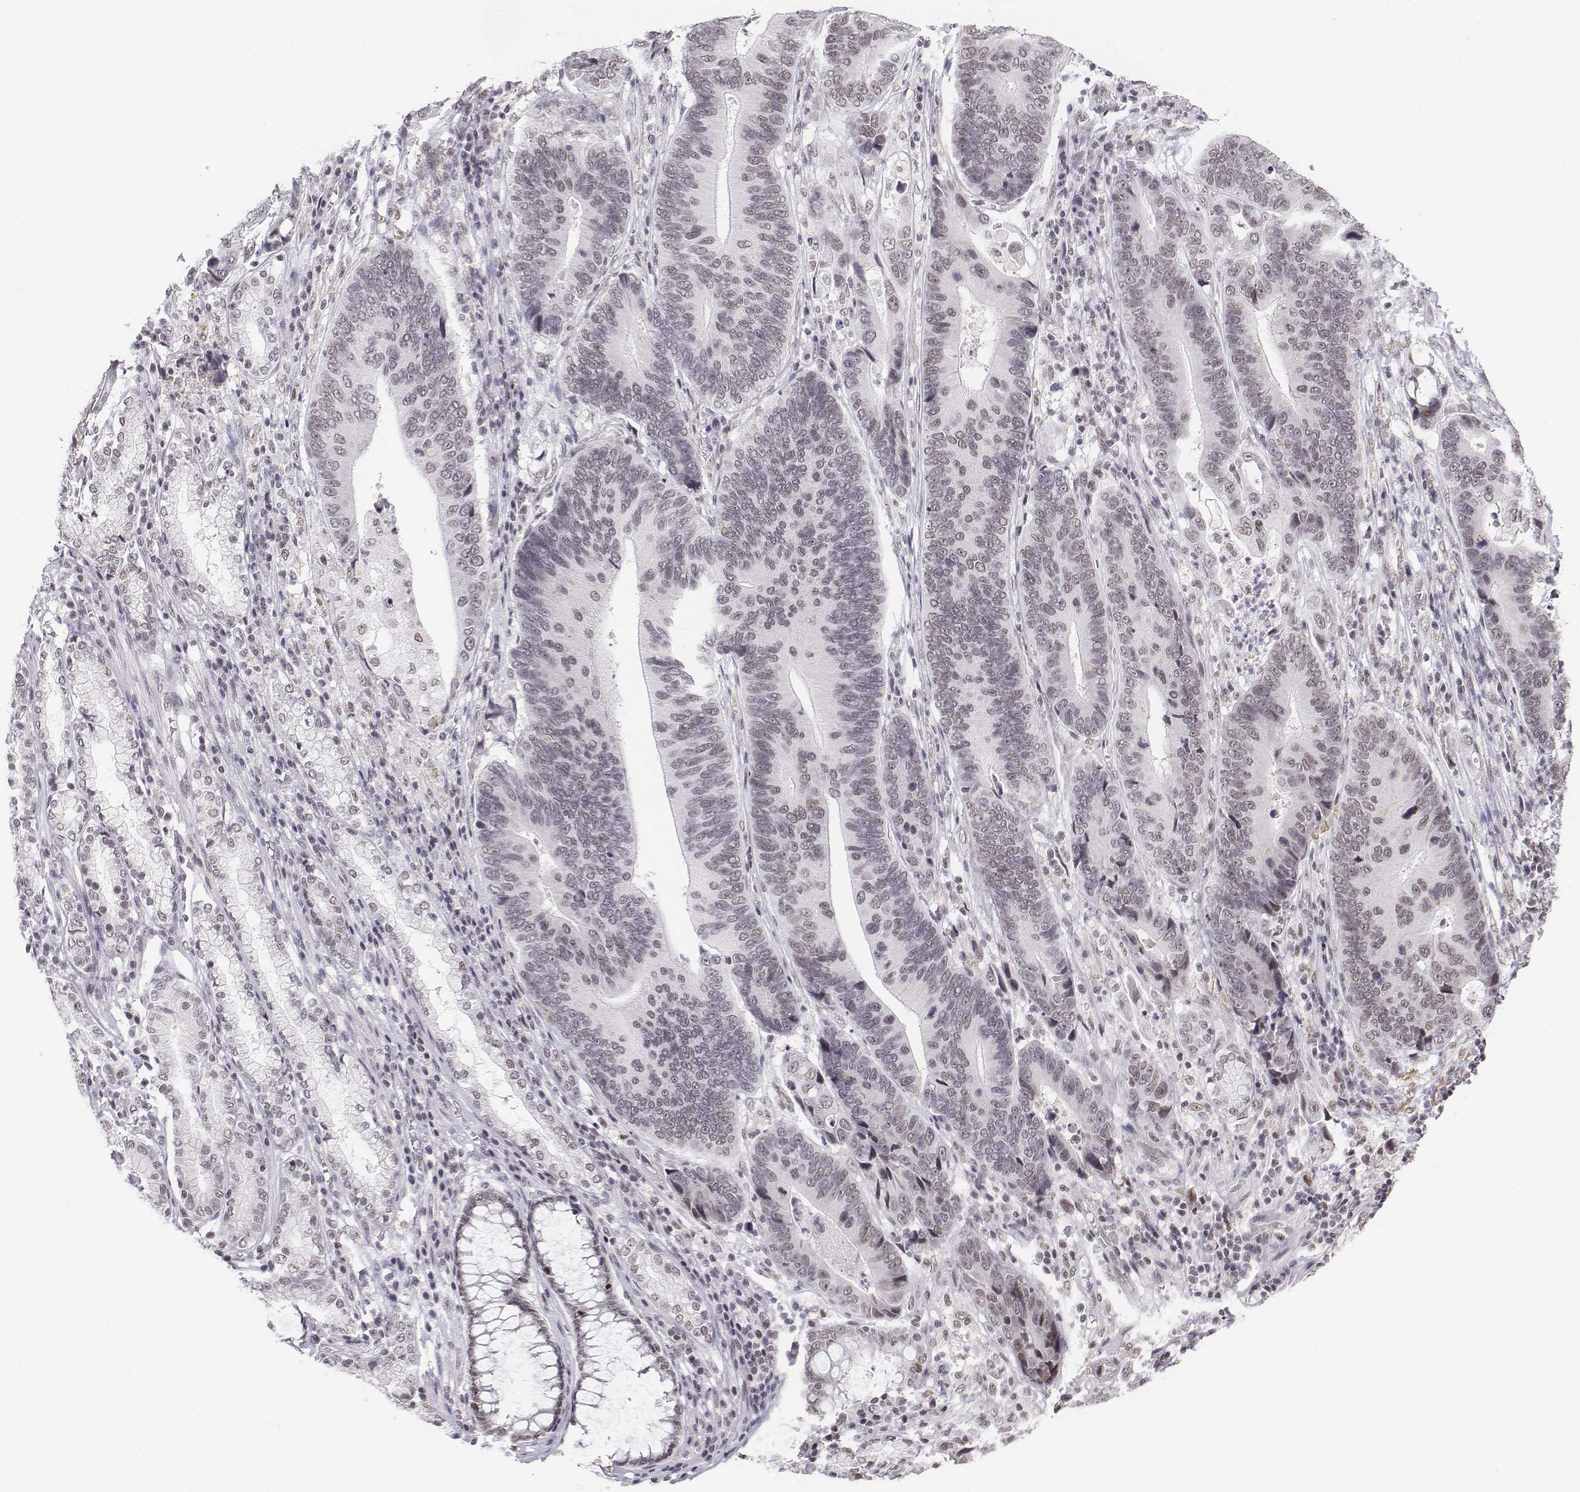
{"staining": {"intensity": "weak", "quantity": "25%-75%", "location": "nuclear"}, "tissue": "stomach cancer", "cell_type": "Tumor cells", "image_type": "cancer", "snomed": [{"axis": "morphology", "description": "Adenocarcinoma, NOS"}, {"axis": "topography", "description": "Stomach"}], "caption": "Immunohistochemical staining of stomach adenocarcinoma demonstrates low levels of weak nuclear staining in about 25%-75% of tumor cells. Immunohistochemistry (ihc) stains the protein in brown and the nuclei are stained blue.", "gene": "SETD1A", "patient": {"sex": "male", "age": 84}}